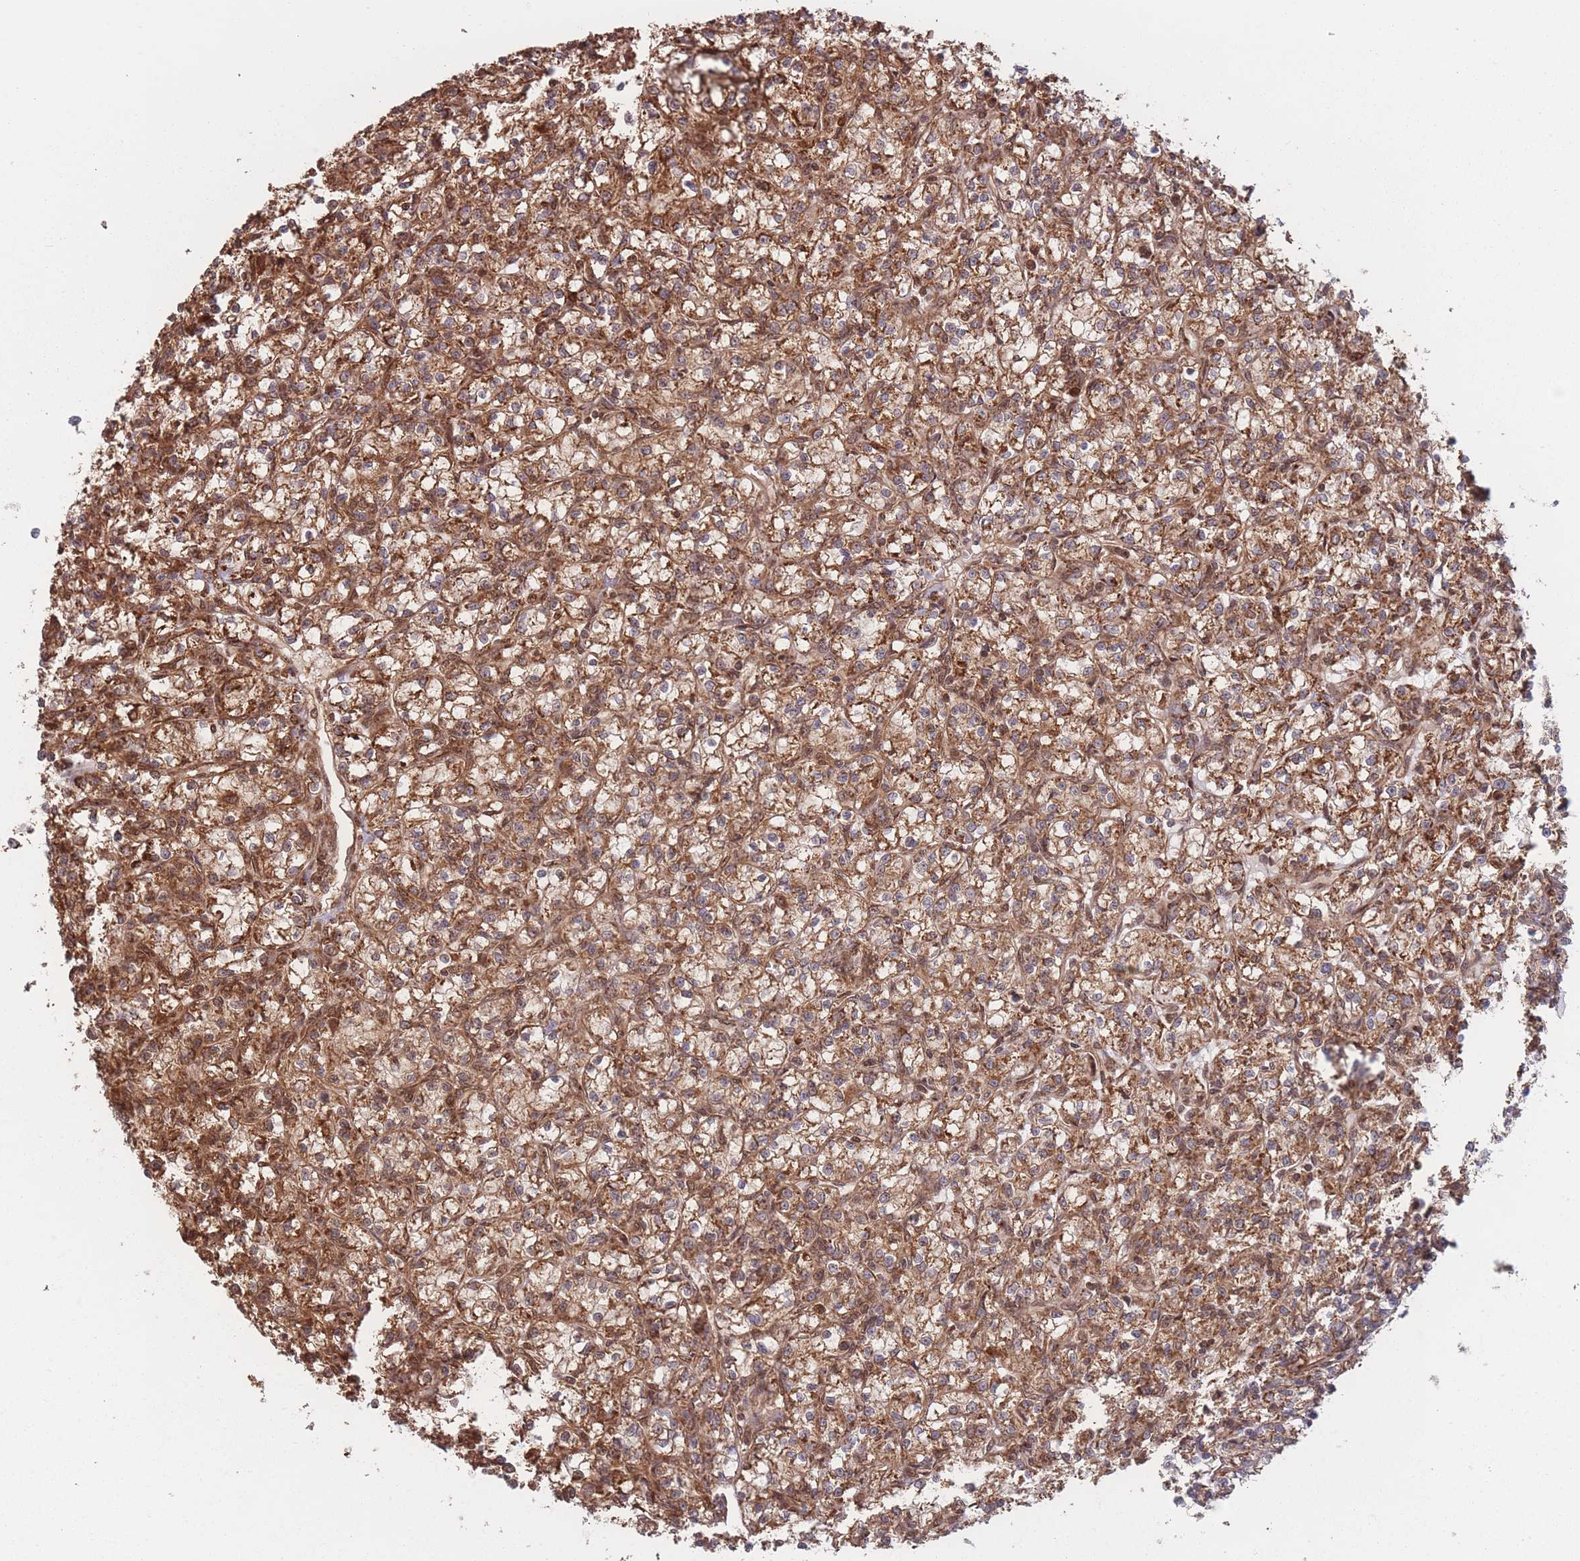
{"staining": {"intensity": "moderate", "quantity": ">75%", "location": "cytoplasmic/membranous"}, "tissue": "renal cancer", "cell_type": "Tumor cells", "image_type": "cancer", "snomed": [{"axis": "morphology", "description": "Adenocarcinoma, NOS"}, {"axis": "topography", "description": "Kidney"}], "caption": "IHC of human renal cancer reveals medium levels of moderate cytoplasmic/membranous expression in about >75% of tumor cells.", "gene": "PODXL2", "patient": {"sex": "female", "age": 59}}